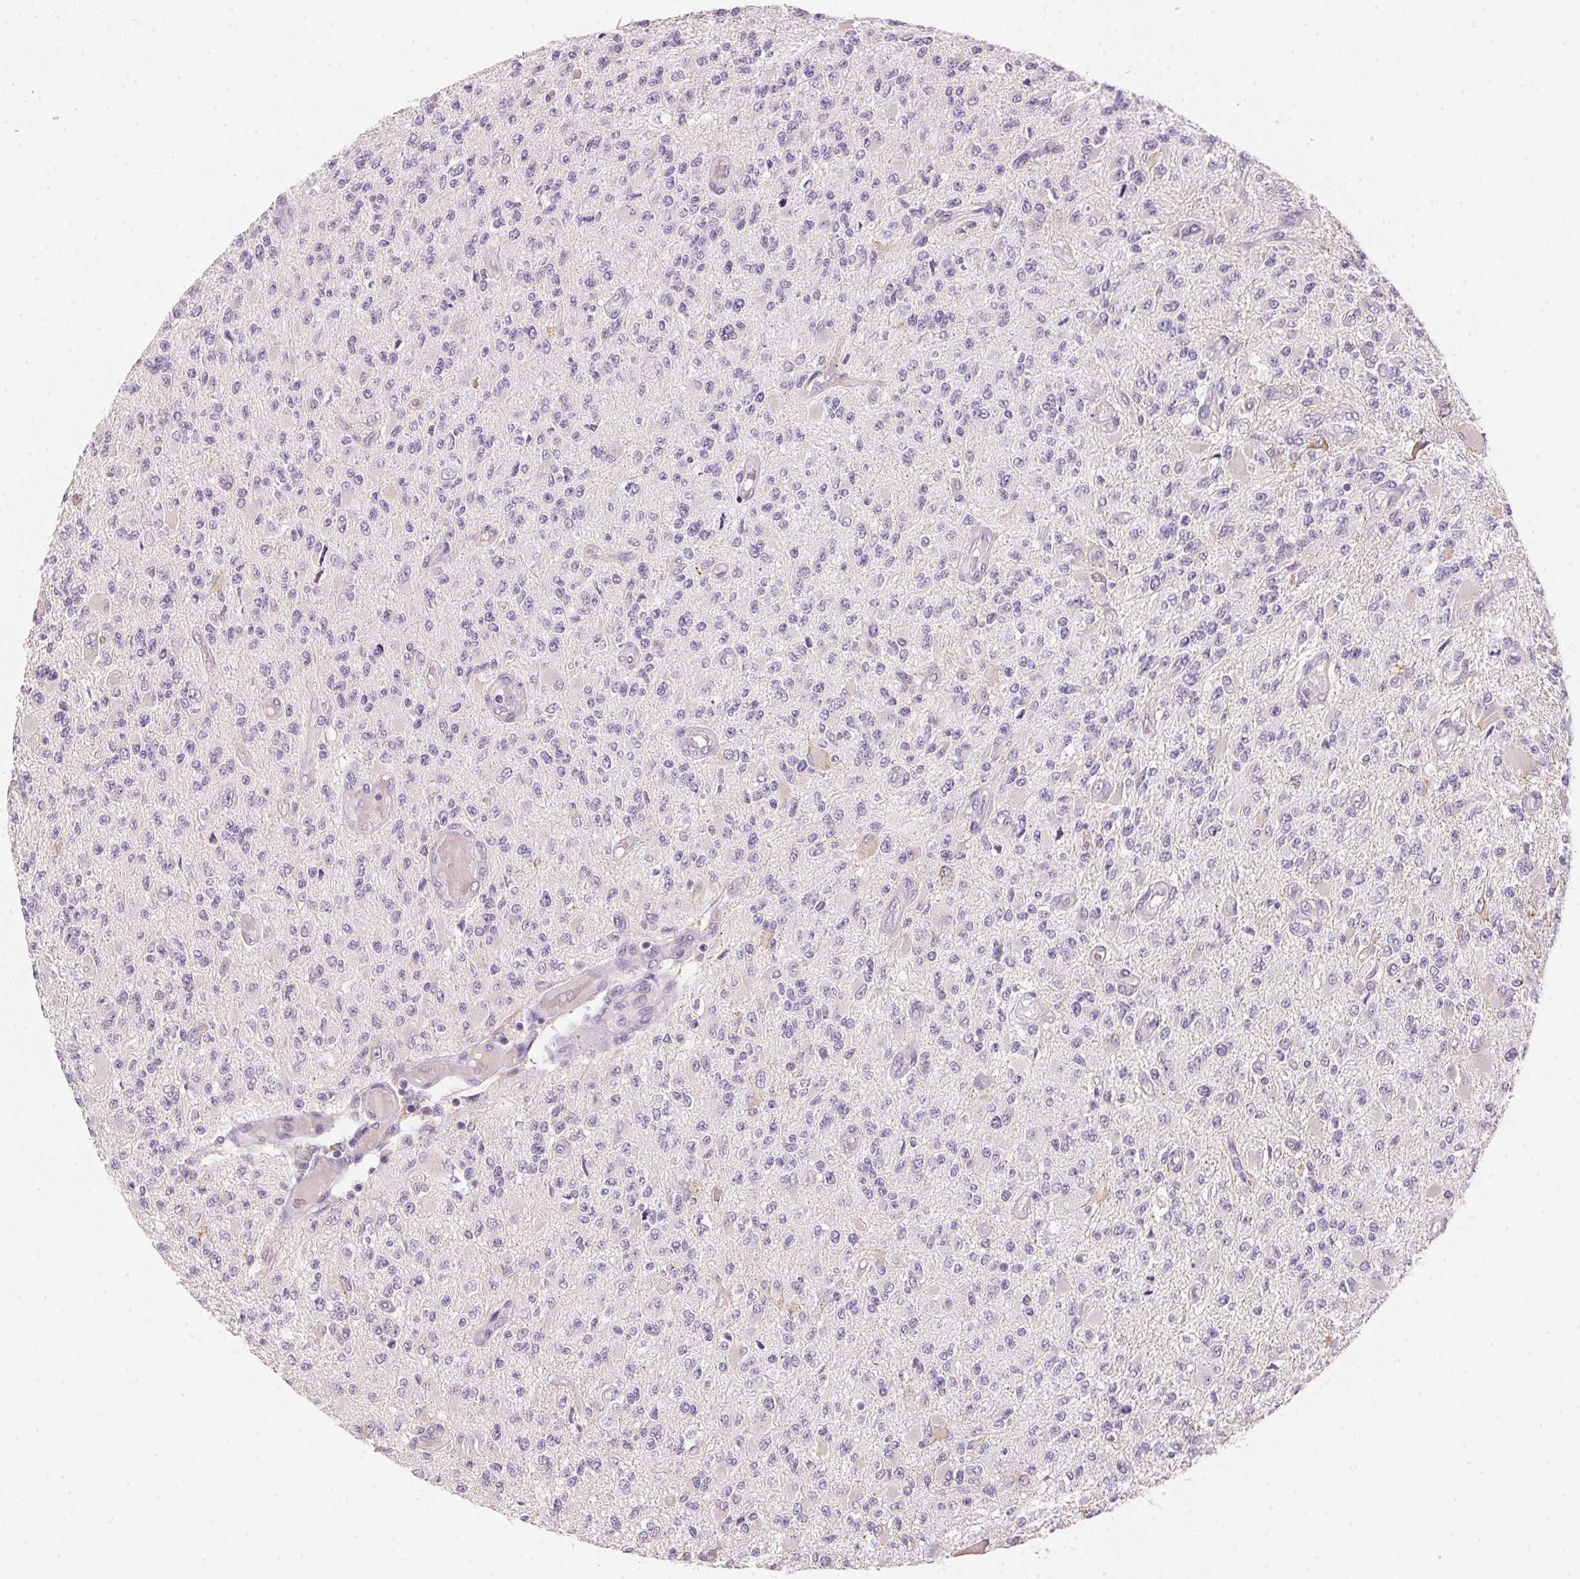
{"staining": {"intensity": "negative", "quantity": "none", "location": "none"}, "tissue": "glioma", "cell_type": "Tumor cells", "image_type": "cancer", "snomed": [{"axis": "morphology", "description": "Glioma, malignant, High grade"}, {"axis": "topography", "description": "Brain"}], "caption": "The histopathology image demonstrates no staining of tumor cells in high-grade glioma (malignant). Brightfield microscopy of IHC stained with DAB (3,3'-diaminobenzidine) (brown) and hematoxylin (blue), captured at high magnification.", "gene": "CYP11B1", "patient": {"sex": "female", "age": 63}}